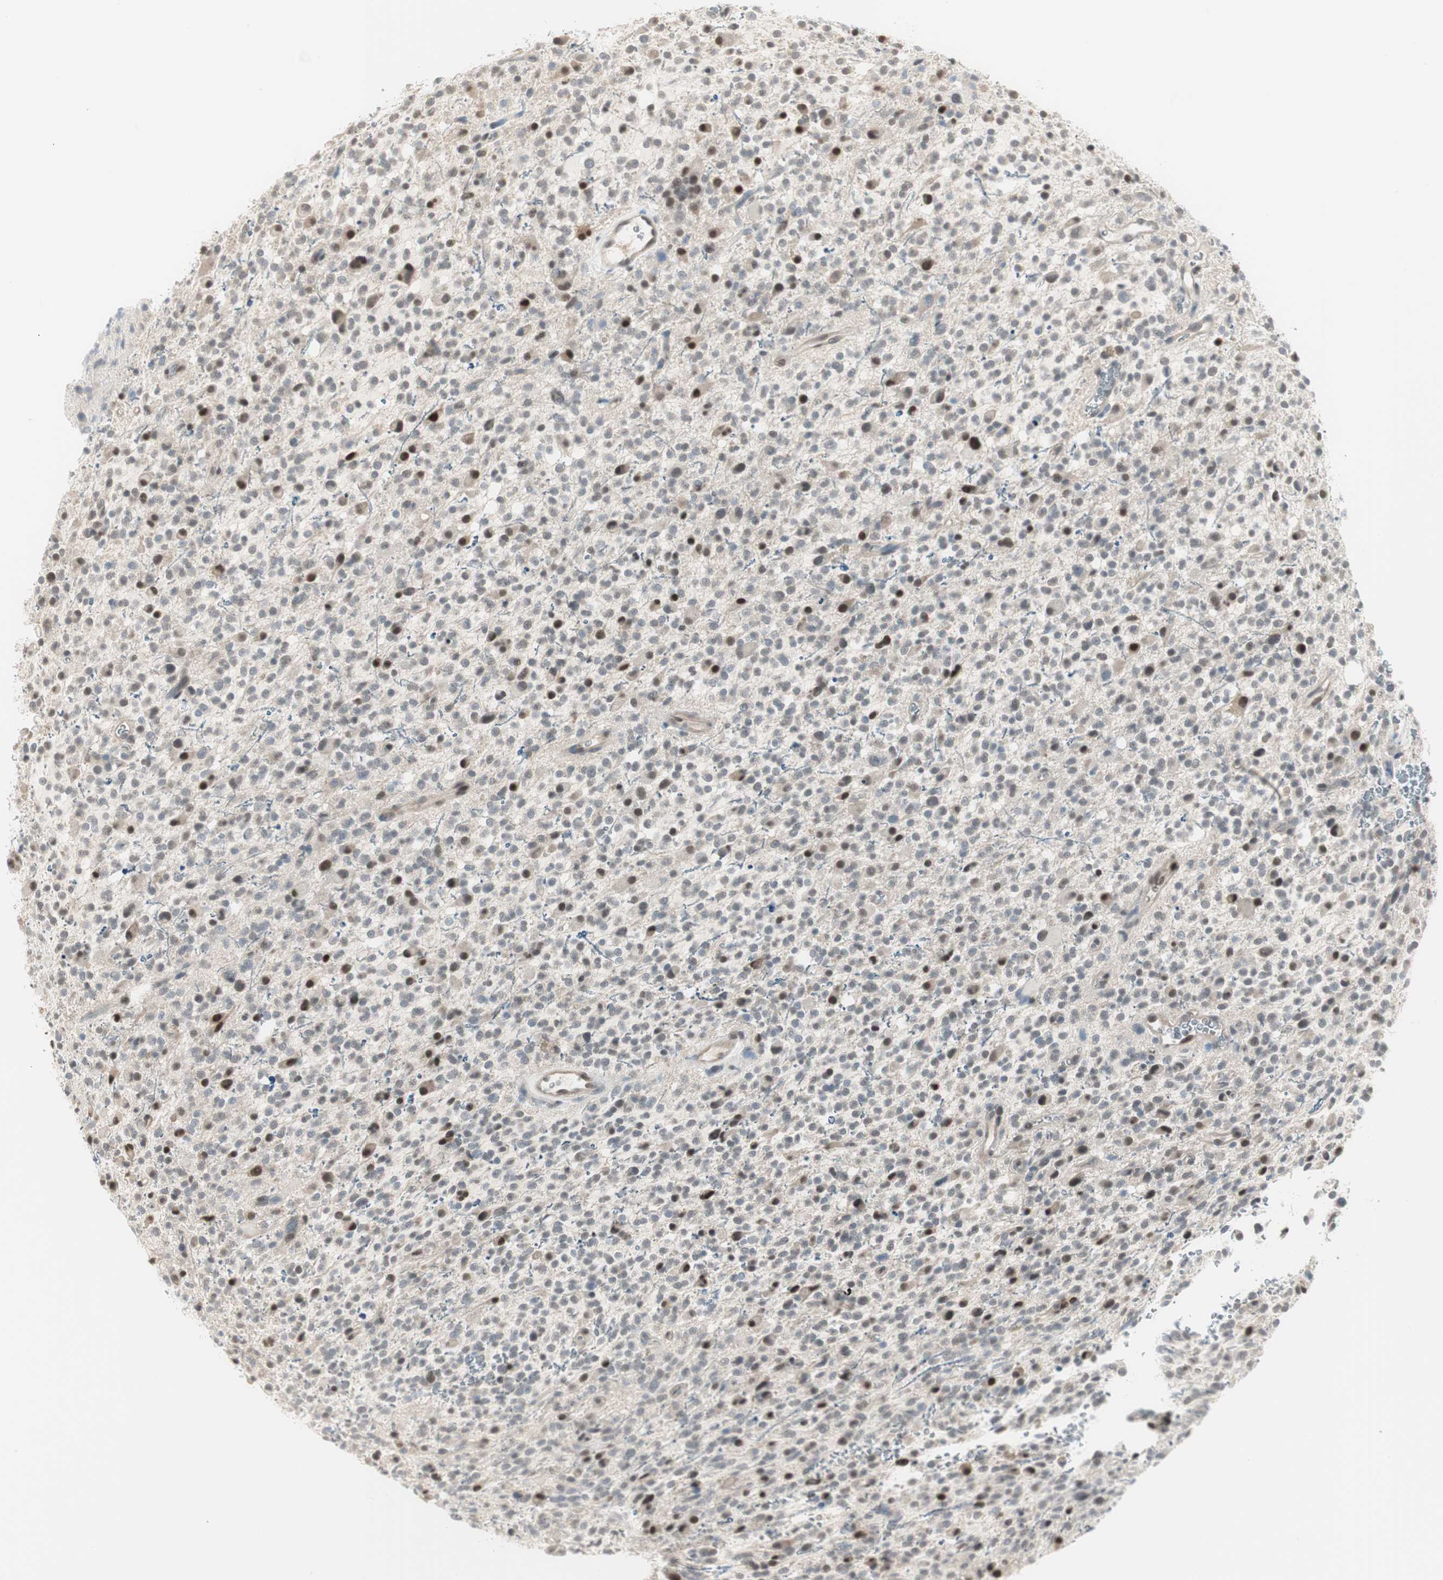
{"staining": {"intensity": "strong", "quantity": "25%-75%", "location": "nuclear"}, "tissue": "glioma", "cell_type": "Tumor cells", "image_type": "cancer", "snomed": [{"axis": "morphology", "description": "Glioma, malignant, High grade"}, {"axis": "topography", "description": "Brain"}], "caption": "Immunohistochemical staining of glioma demonstrates strong nuclear protein staining in approximately 25%-75% of tumor cells.", "gene": "LONP2", "patient": {"sex": "male", "age": 48}}